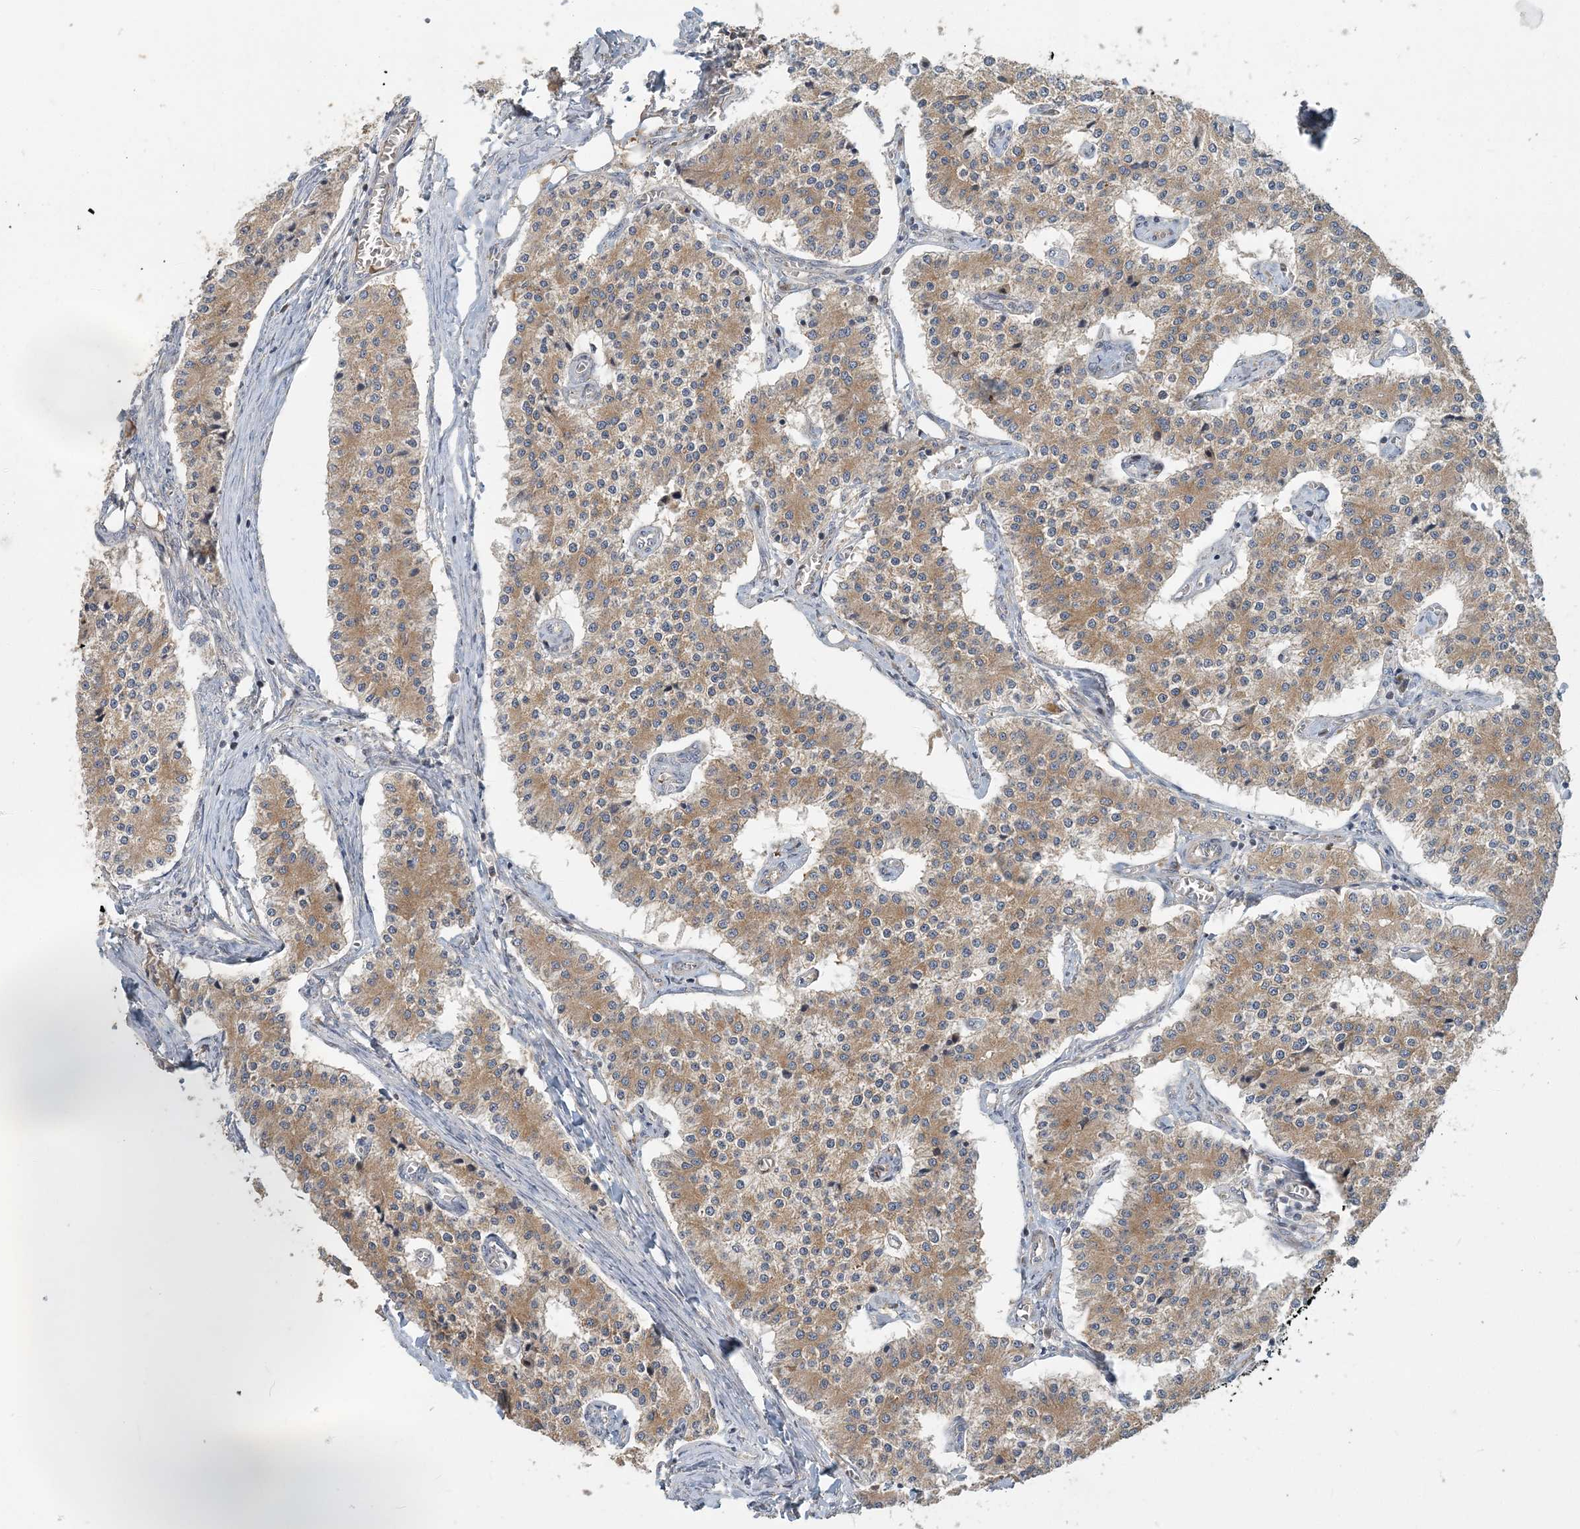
{"staining": {"intensity": "moderate", "quantity": ">75%", "location": "cytoplasmic/membranous"}, "tissue": "carcinoid", "cell_type": "Tumor cells", "image_type": "cancer", "snomed": [{"axis": "morphology", "description": "Carcinoid, malignant, NOS"}, {"axis": "topography", "description": "Colon"}], "caption": "A brown stain highlights moderate cytoplasmic/membranous positivity of a protein in human carcinoid (malignant) tumor cells.", "gene": "TRAIP", "patient": {"sex": "female", "age": 52}}